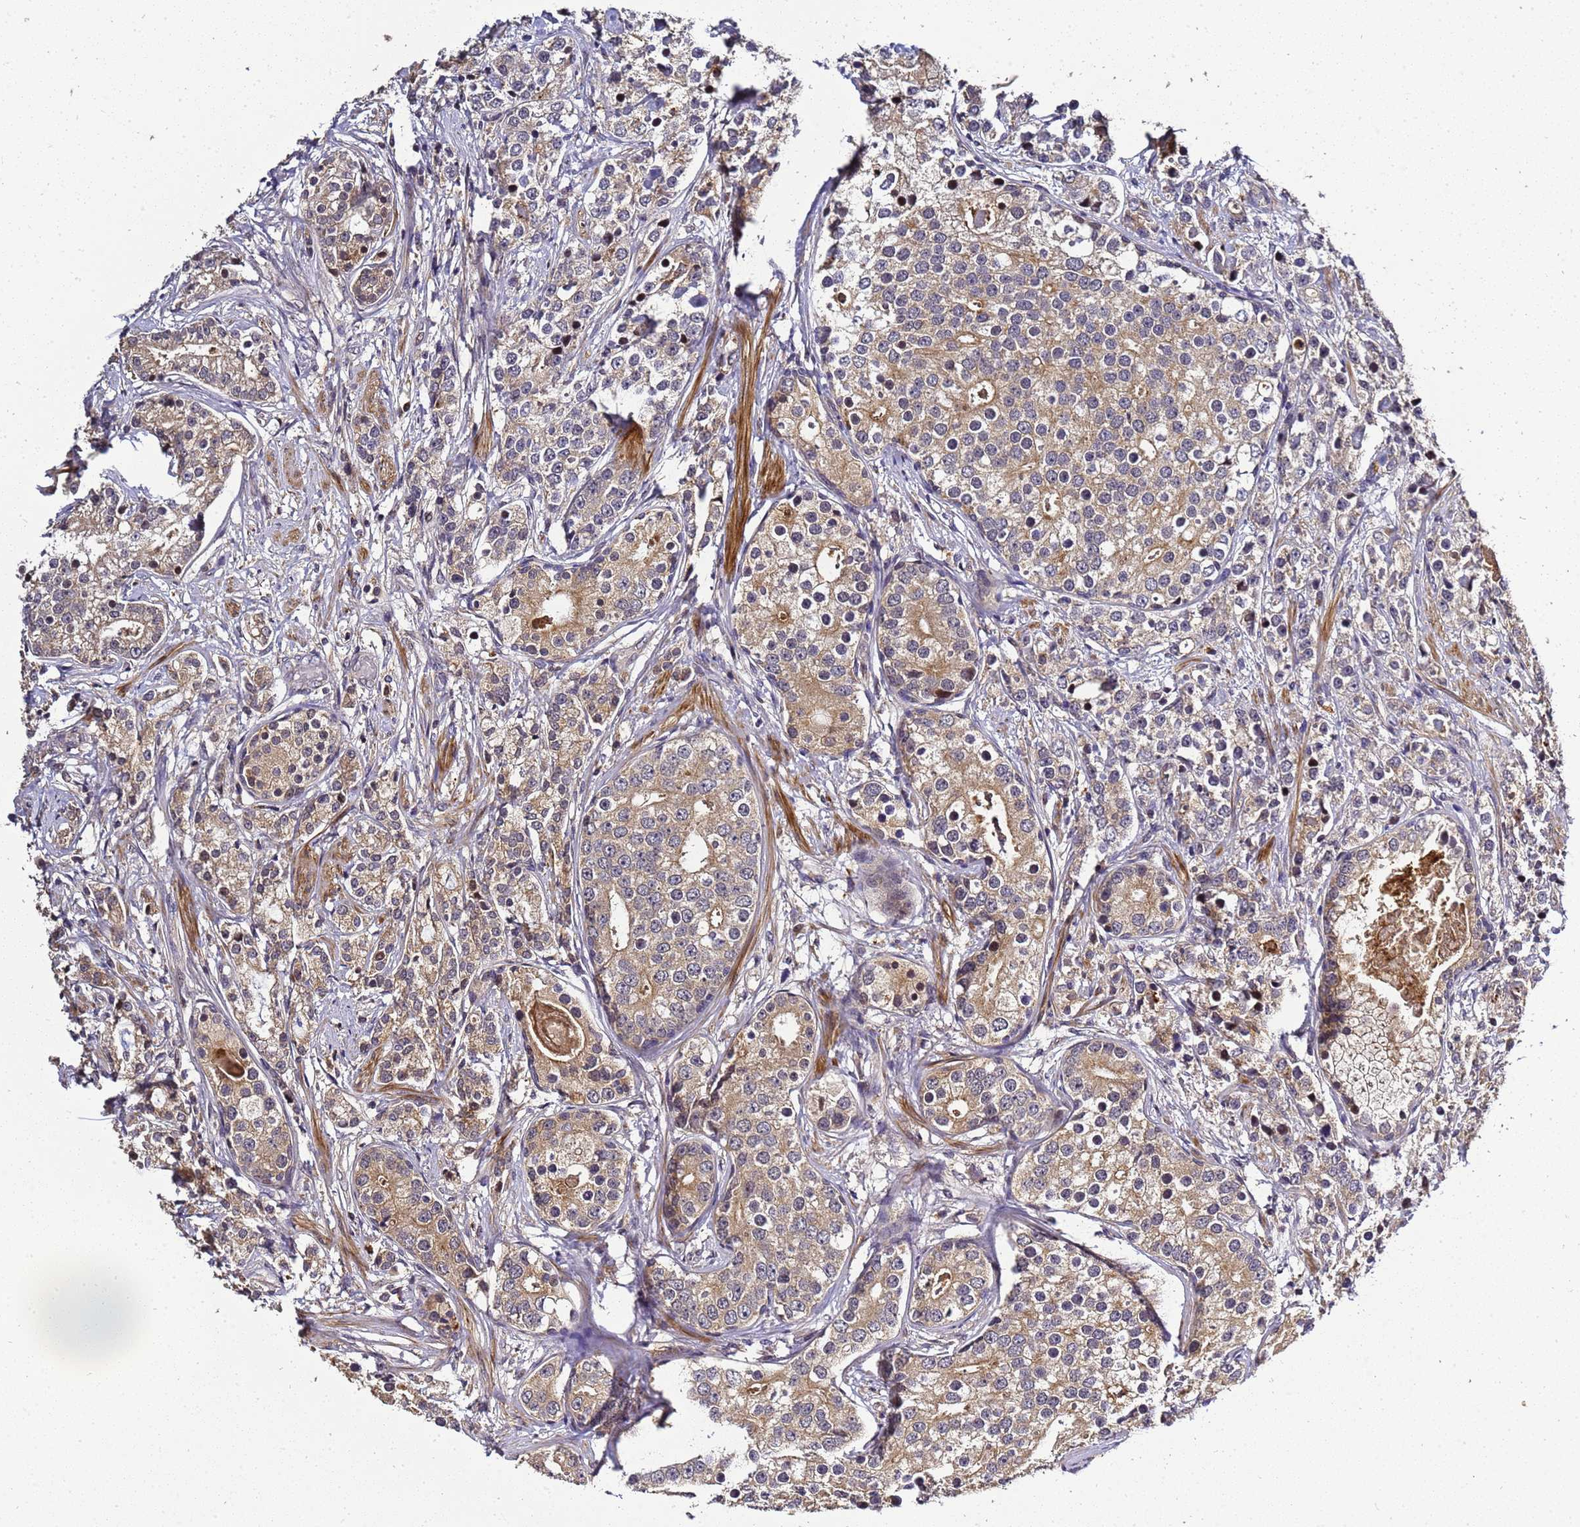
{"staining": {"intensity": "weak", "quantity": ">75%", "location": "cytoplasmic/membranous"}, "tissue": "prostate cancer", "cell_type": "Tumor cells", "image_type": "cancer", "snomed": [{"axis": "morphology", "description": "Adenocarcinoma, High grade"}, {"axis": "topography", "description": "Prostate"}], "caption": "Prostate cancer stained with a brown dye shows weak cytoplasmic/membranous positive staining in approximately >75% of tumor cells.", "gene": "LGI4", "patient": {"sex": "male", "age": 69}}